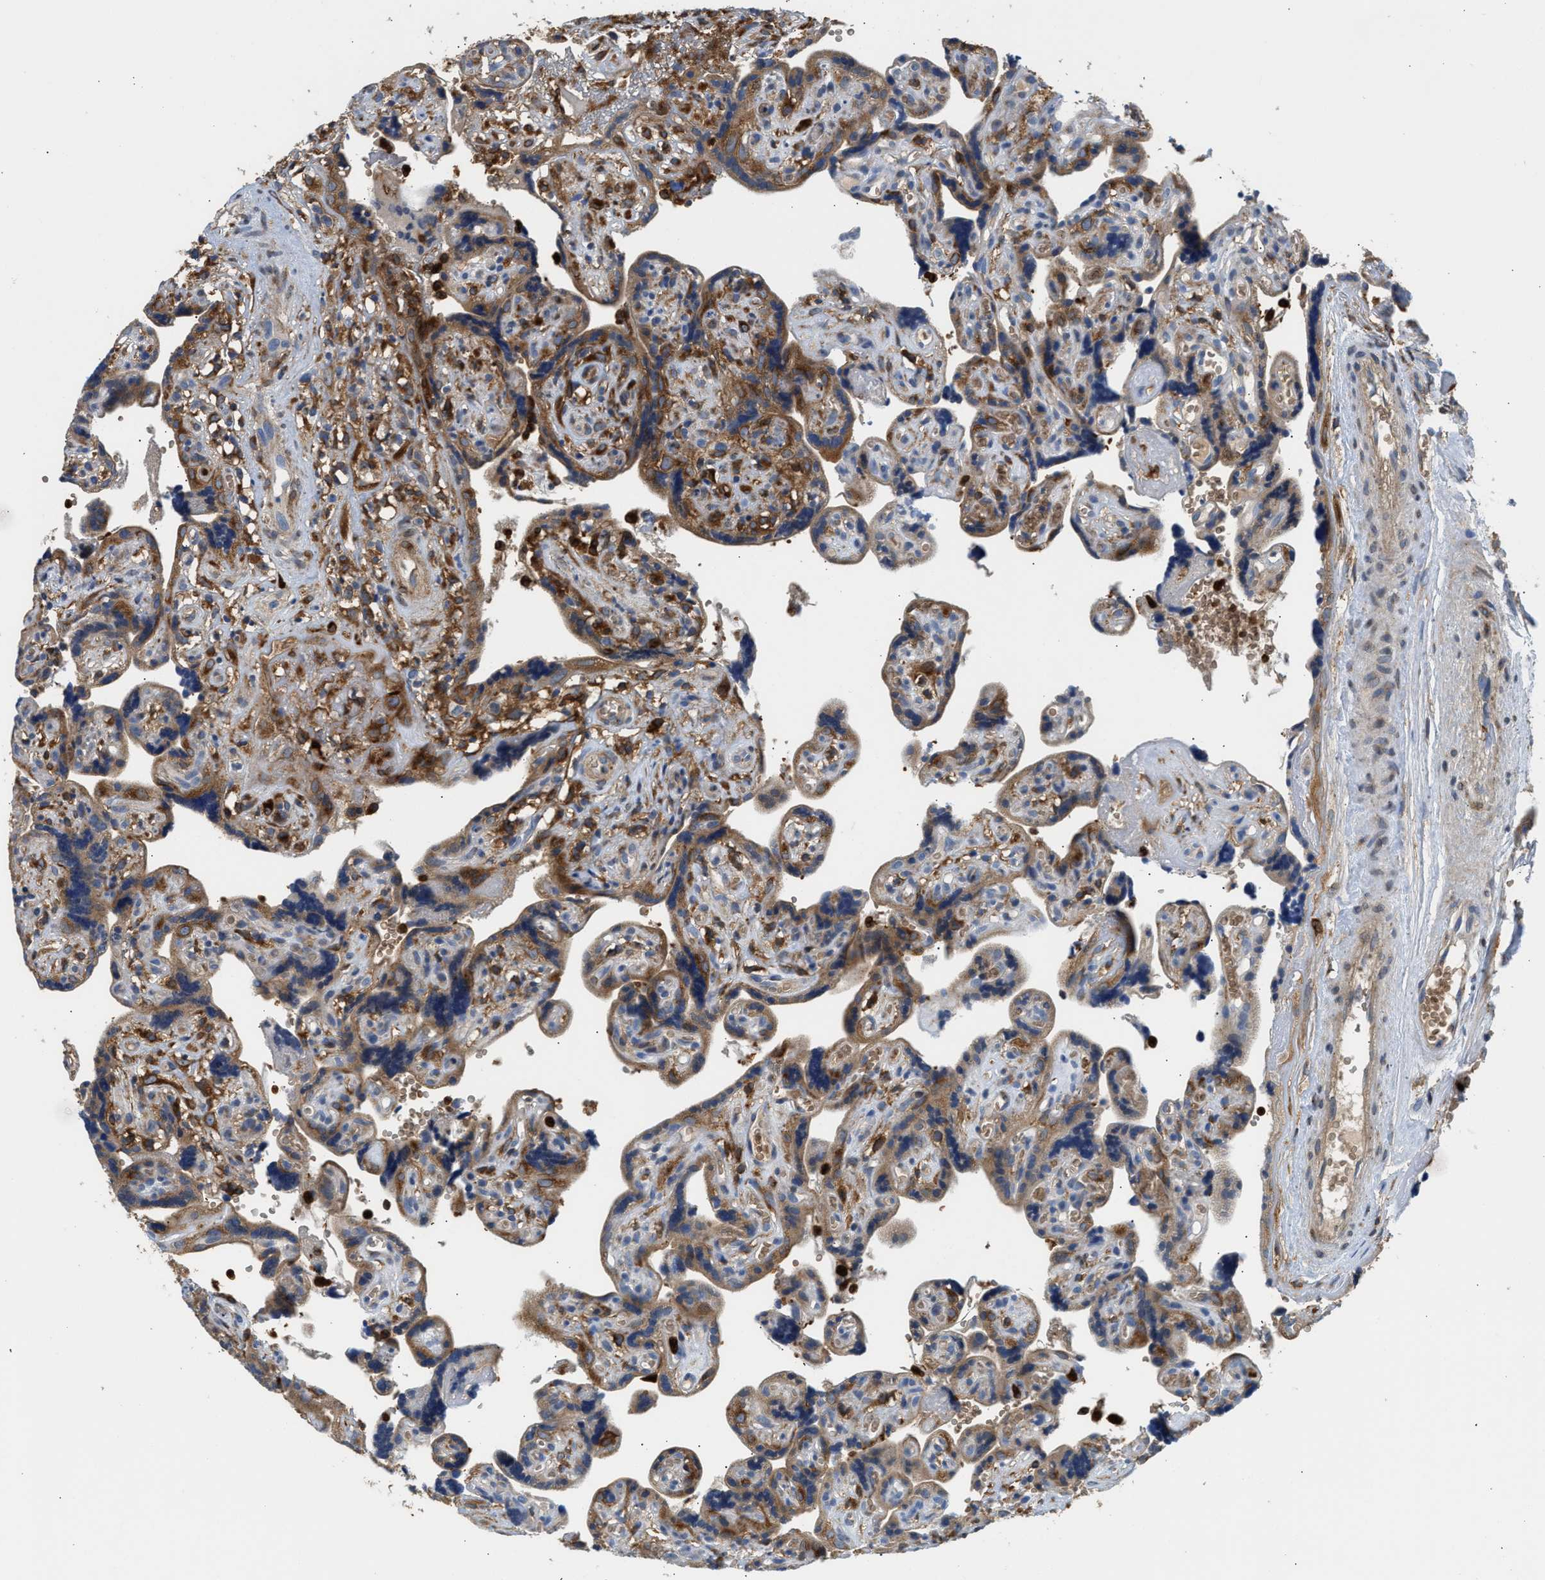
{"staining": {"intensity": "strong", "quantity": "<25%", "location": "cytoplasmic/membranous"}, "tissue": "placenta", "cell_type": "Decidual cells", "image_type": "normal", "snomed": [{"axis": "morphology", "description": "Normal tissue, NOS"}, {"axis": "topography", "description": "Placenta"}], "caption": "High-power microscopy captured an IHC micrograph of benign placenta, revealing strong cytoplasmic/membranous staining in about <25% of decidual cells.", "gene": "RAB31", "patient": {"sex": "female", "age": 30}}